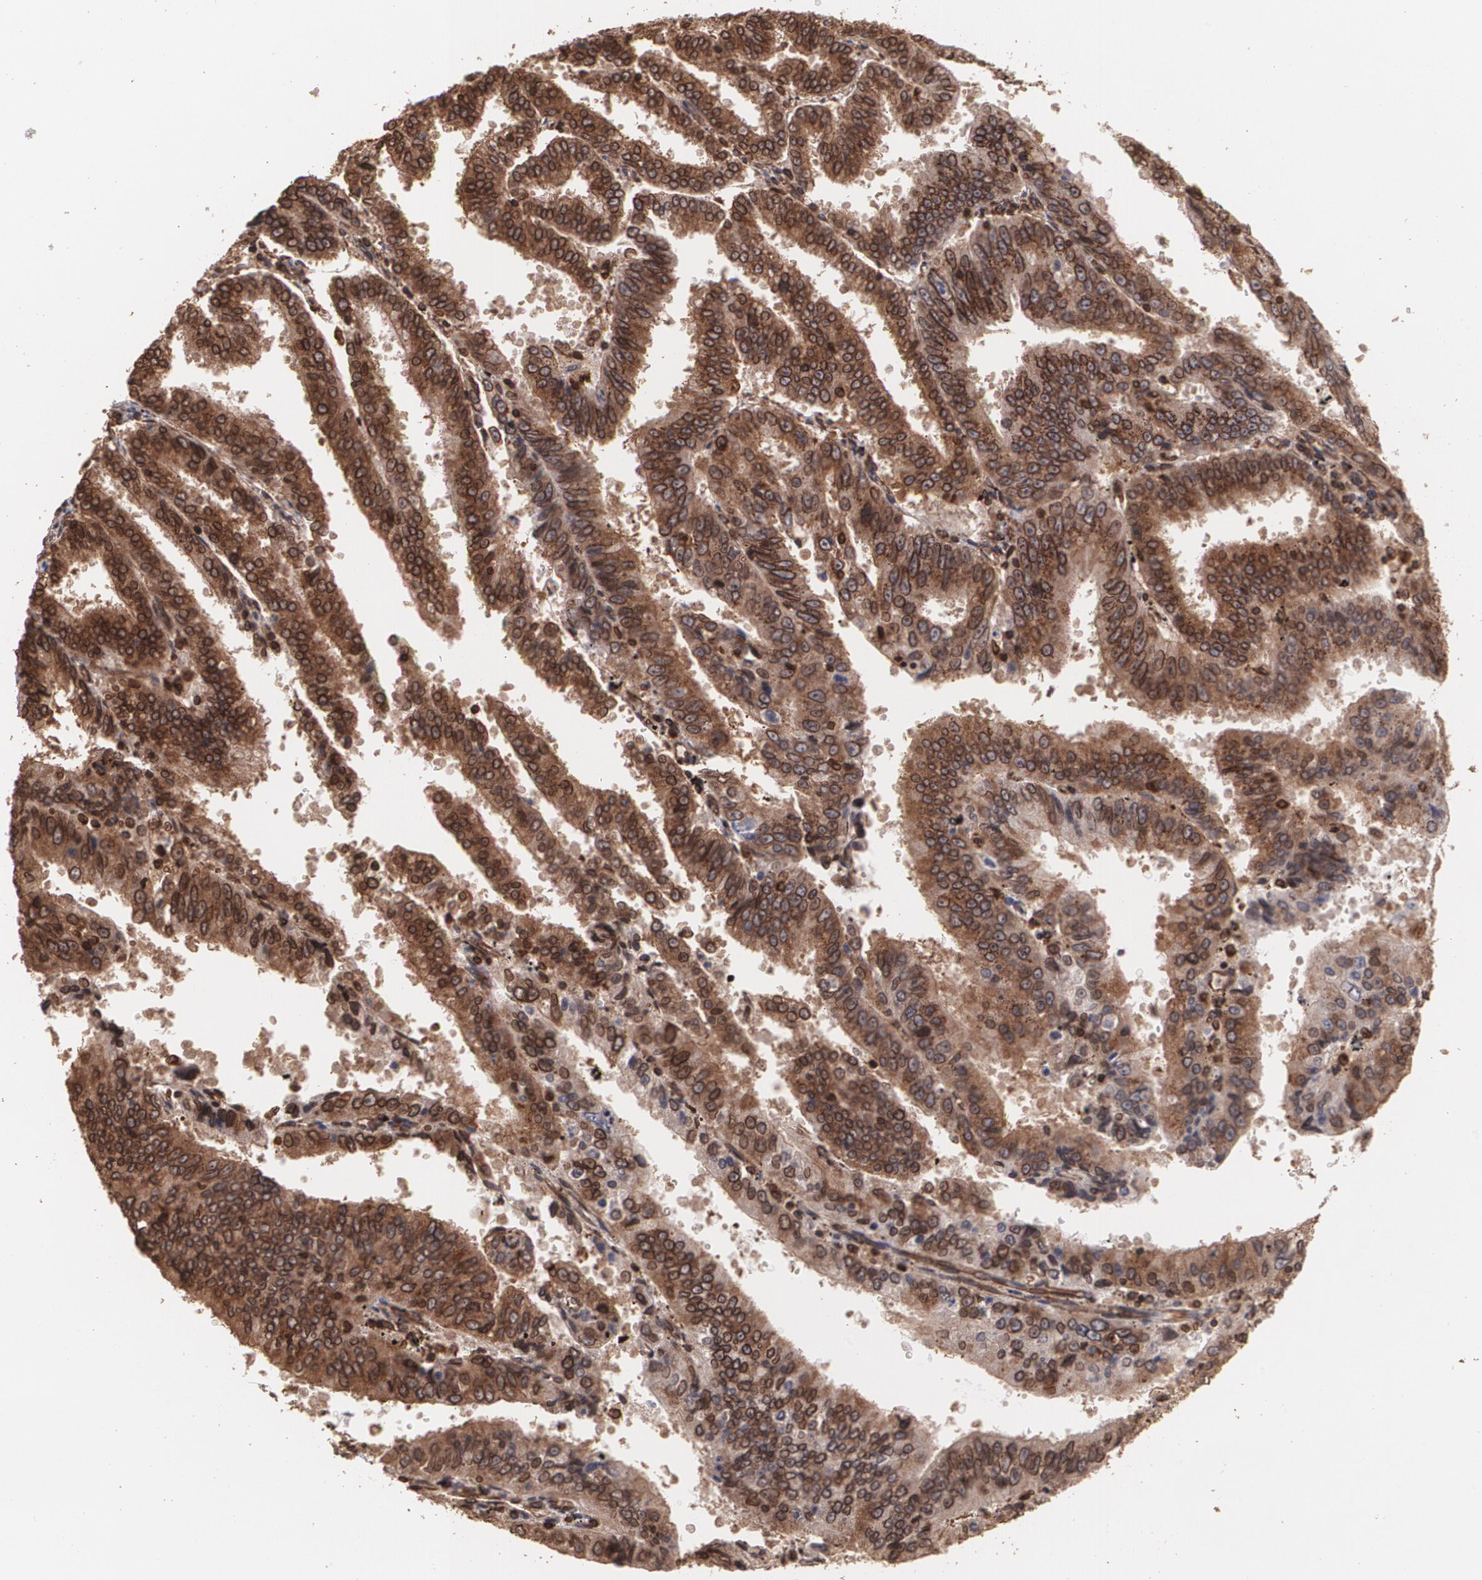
{"staining": {"intensity": "strong", "quantity": ">75%", "location": "cytoplasmic/membranous"}, "tissue": "endometrial cancer", "cell_type": "Tumor cells", "image_type": "cancer", "snomed": [{"axis": "morphology", "description": "Adenocarcinoma, NOS"}, {"axis": "topography", "description": "Endometrium"}], "caption": "Strong cytoplasmic/membranous positivity is present in approximately >75% of tumor cells in endometrial adenocarcinoma.", "gene": "TRIP11", "patient": {"sex": "female", "age": 66}}